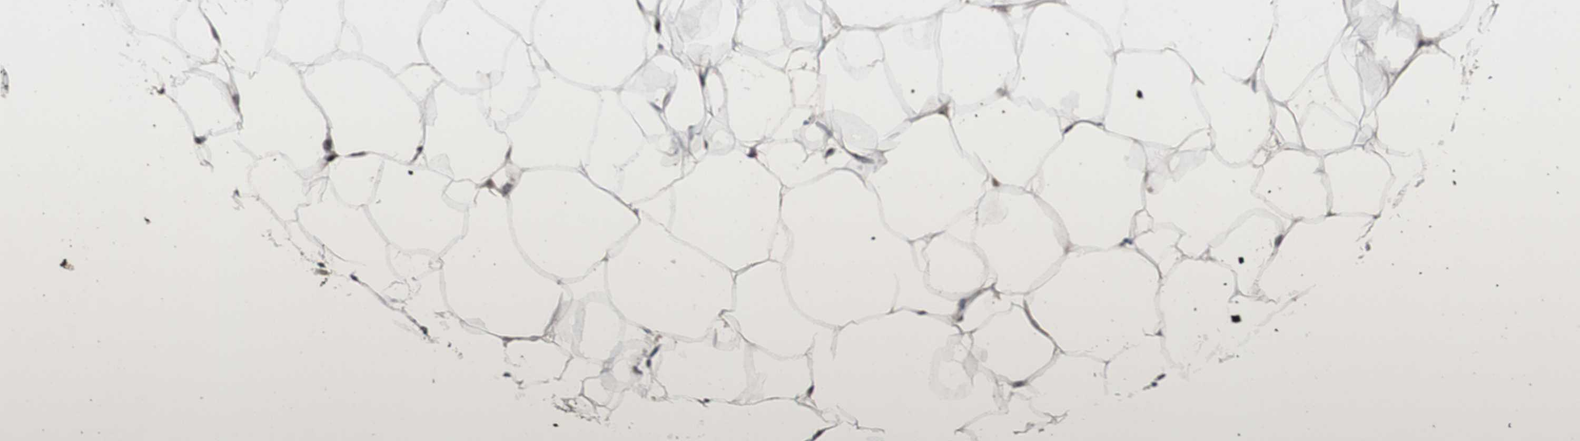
{"staining": {"intensity": "weak", "quantity": ">75%", "location": "cytoplasmic/membranous"}, "tissue": "adipose tissue", "cell_type": "Adipocytes", "image_type": "normal", "snomed": [{"axis": "morphology", "description": "Normal tissue, NOS"}, {"axis": "topography", "description": "Breast"}, {"axis": "topography", "description": "Adipose tissue"}], "caption": "DAB (3,3'-diaminobenzidine) immunohistochemical staining of unremarkable adipose tissue exhibits weak cytoplasmic/membranous protein staining in approximately >75% of adipocytes. The staining is performed using DAB (3,3'-diaminobenzidine) brown chromogen to label protein expression. The nuclei are counter-stained blue using hematoxylin.", "gene": "PINX1", "patient": {"sex": "female", "age": 25}}